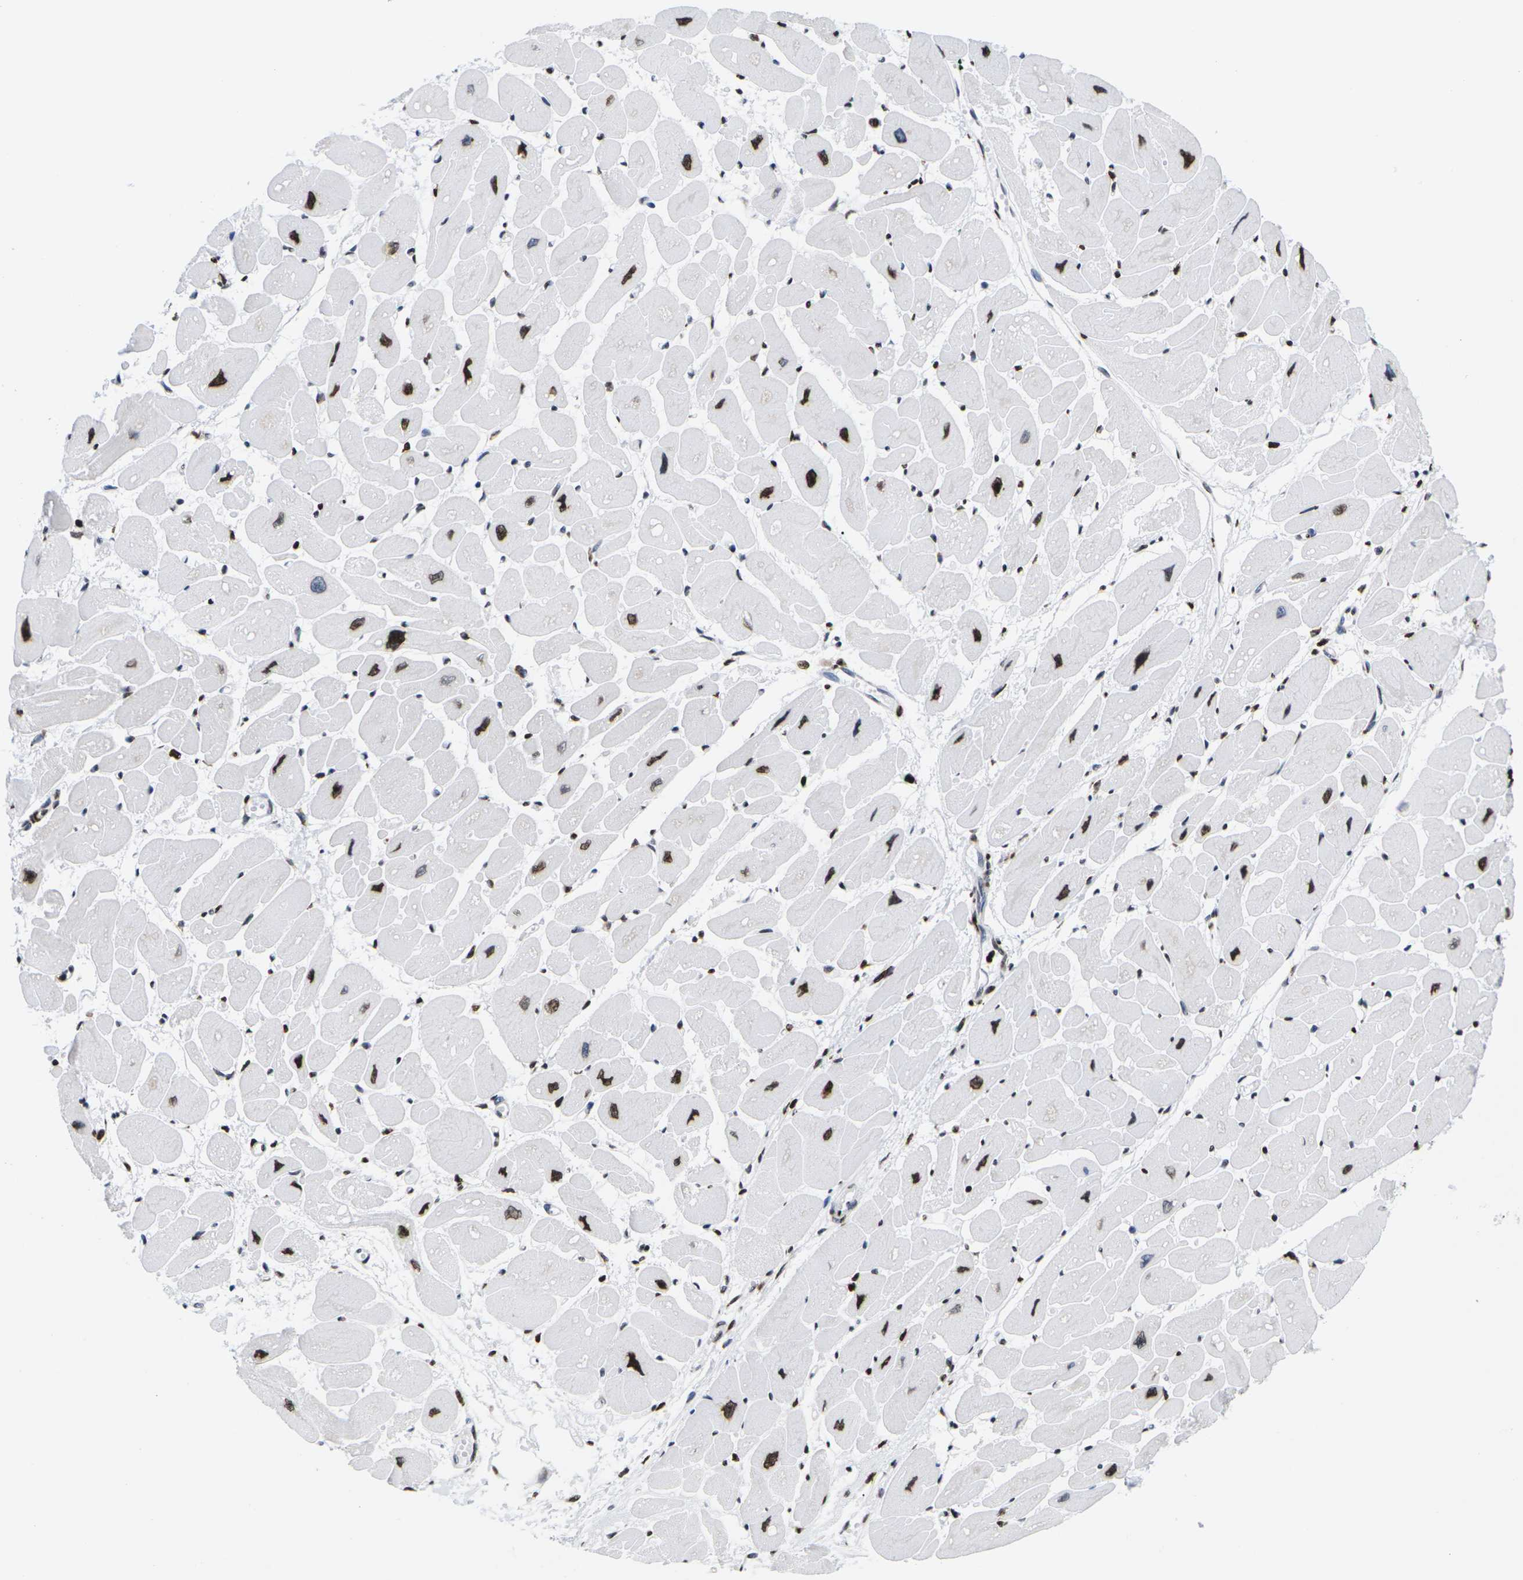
{"staining": {"intensity": "strong", "quantity": ">75%", "location": "nuclear"}, "tissue": "heart muscle", "cell_type": "Cardiomyocytes", "image_type": "normal", "snomed": [{"axis": "morphology", "description": "Normal tissue, NOS"}, {"axis": "topography", "description": "Heart"}], "caption": "A high amount of strong nuclear staining is present in approximately >75% of cardiomyocytes in benign heart muscle.", "gene": "H2AC21", "patient": {"sex": "female", "age": 54}}